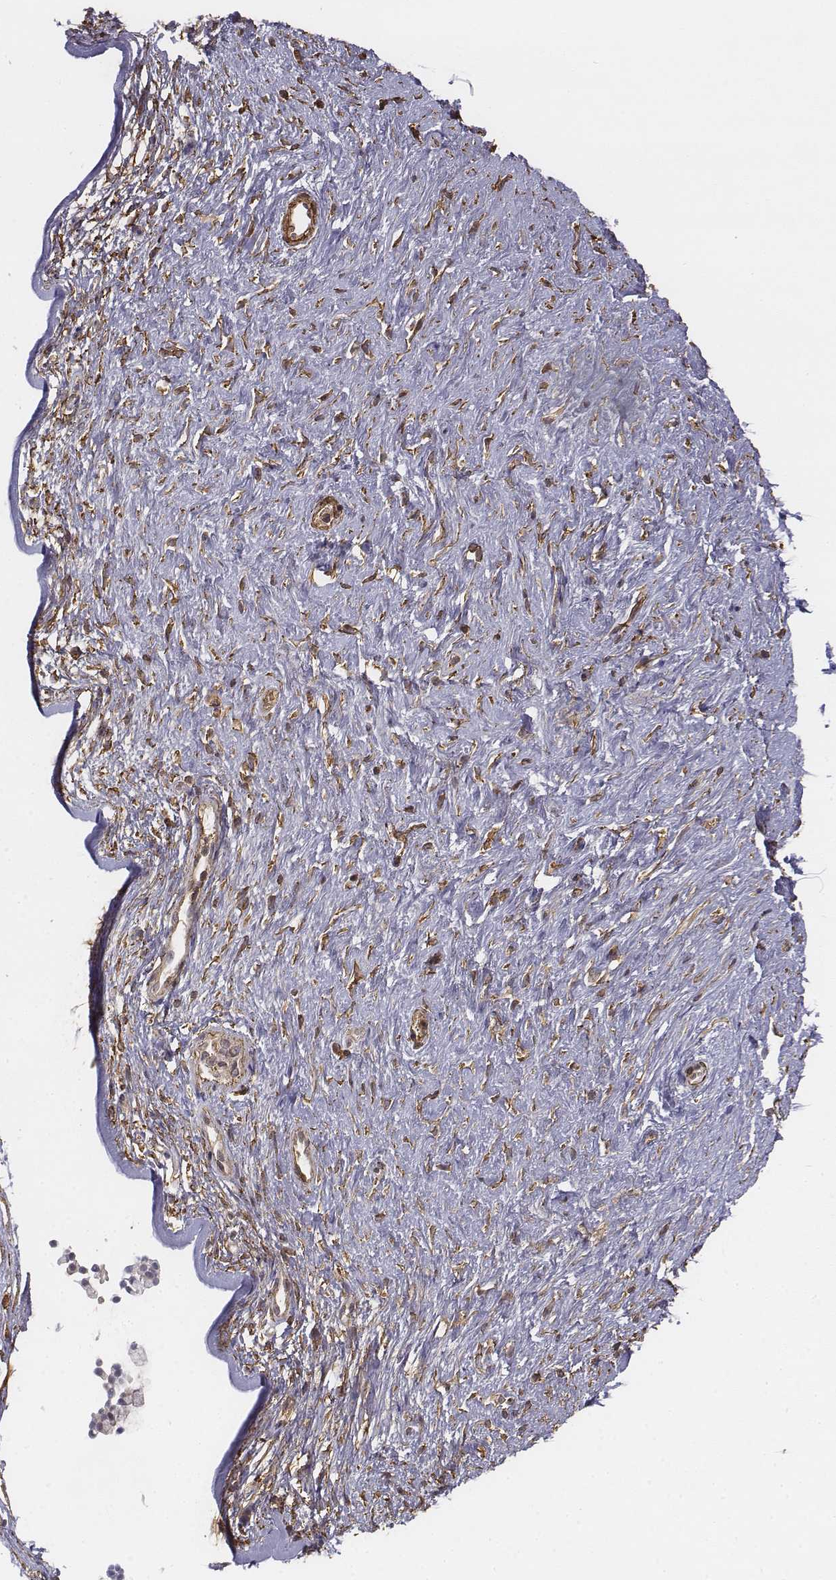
{"staining": {"intensity": "strong", "quantity": ">75%", "location": "cytoplasmic/membranous,nuclear"}, "tissue": "nasopharynx", "cell_type": "Respiratory epithelial cells", "image_type": "normal", "snomed": [{"axis": "morphology", "description": "Normal tissue, NOS"}, {"axis": "topography", "description": "Nasopharynx"}], "caption": "Strong cytoplasmic/membranous,nuclear expression for a protein is seen in approximately >75% of respiratory epithelial cells of normal nasopharynx using immunohistochemistry.", "gene": "ZFYVE19", "patient": {"sex": "male", "age": 24}}